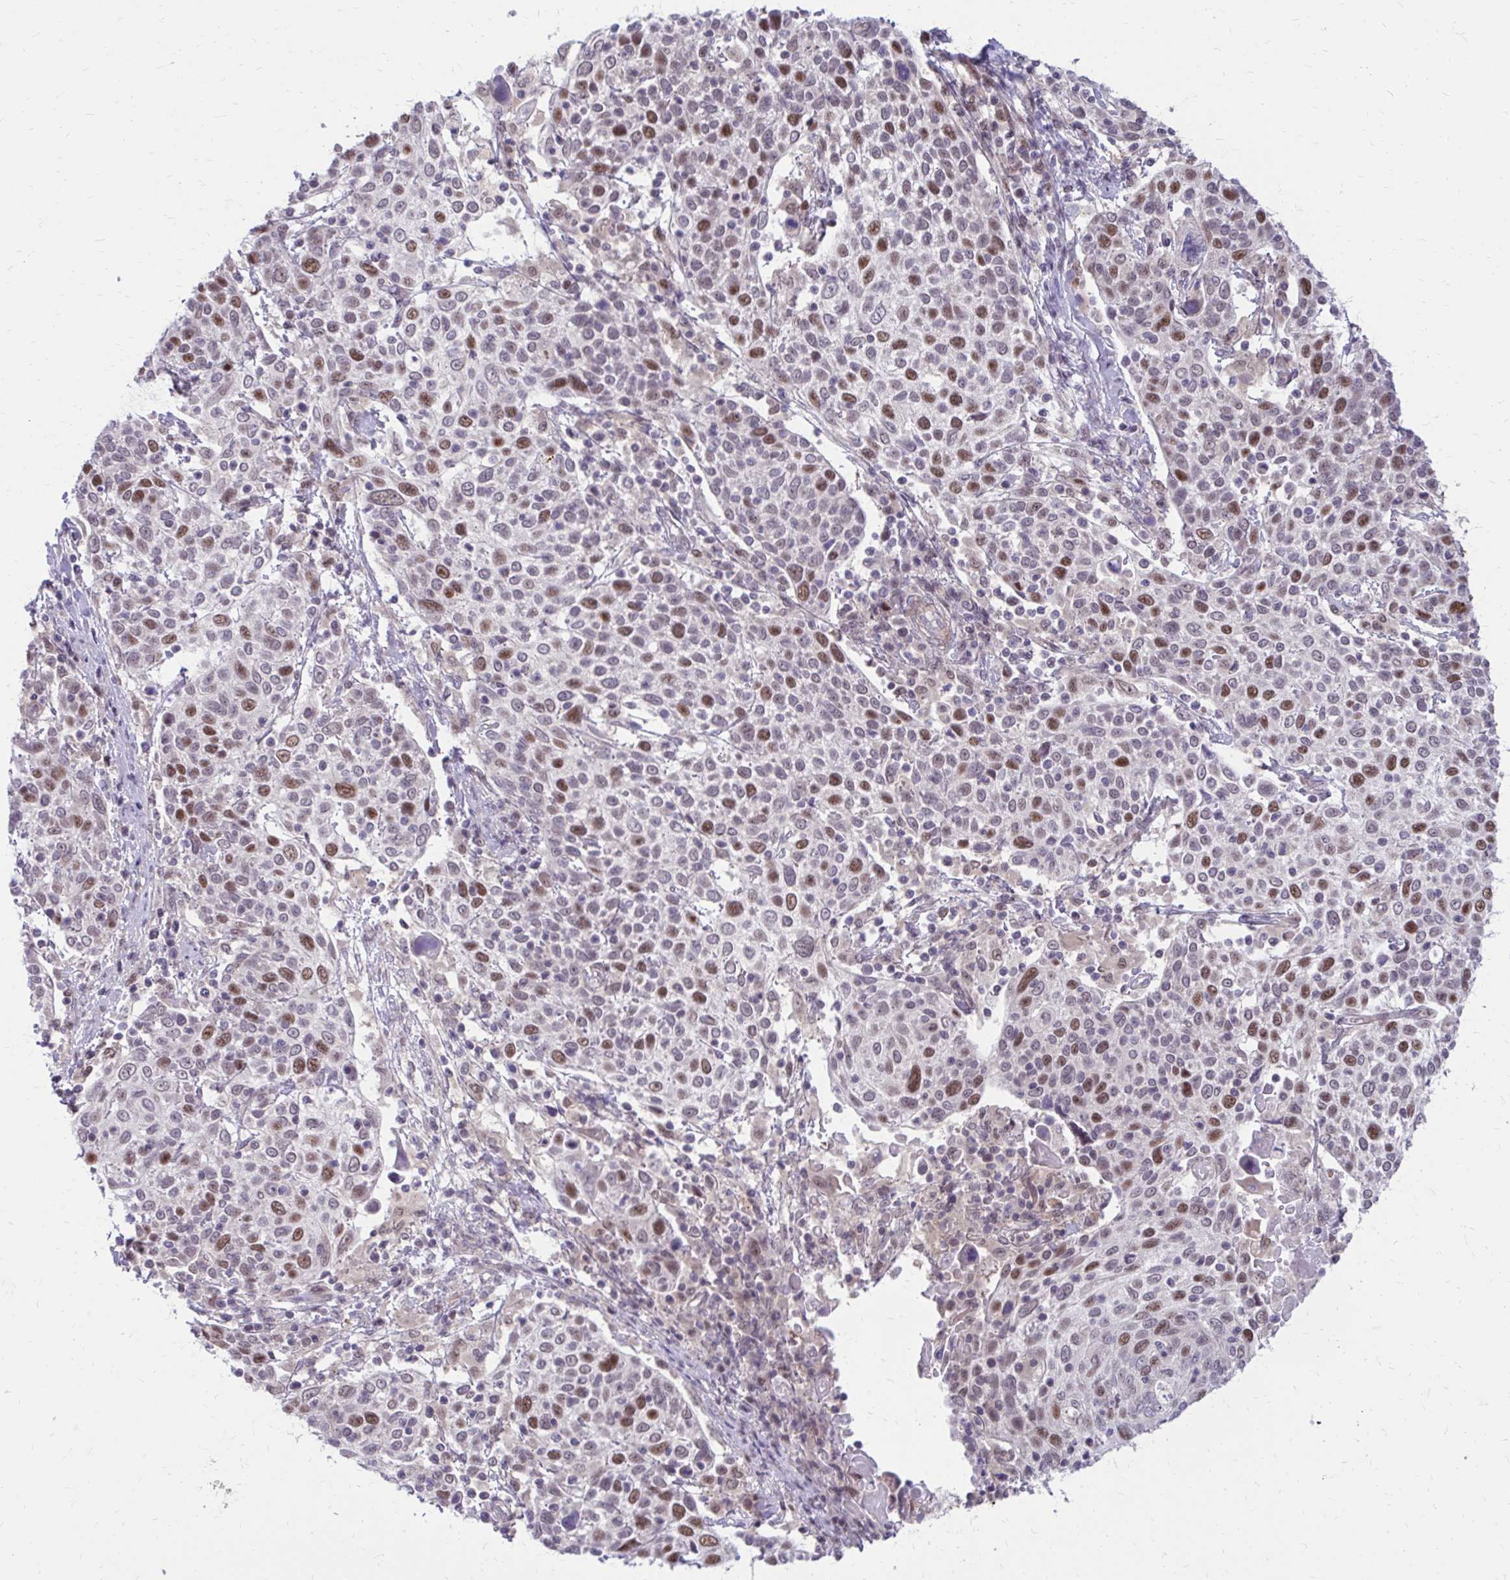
{"staining": {"intensity": "moderate", "quantity": "25%-75%", "location": "nuclear"}, "tissue": "cervical cancer", "cell_type": "Tumor cells", "image_type": "cancer", "snomed": [{"axis": "morphology", "description": "Squamous cell carcinoma, NOS"}, {"axis": "topography", "description": "Cervix"}], "caption": "A histopathology image of human cervical cancer (squamous cell carcinoma) stained for a protein demonstrates moderate nuclear brown staining in tumor cells. The protein of interest is stained brown, and the nuclei are stained in blue (DAB IHC with brightfield microscopy, high magnification).", "gene": "ANKRD30B", "patient": {"sex": "female", "age": 61}}